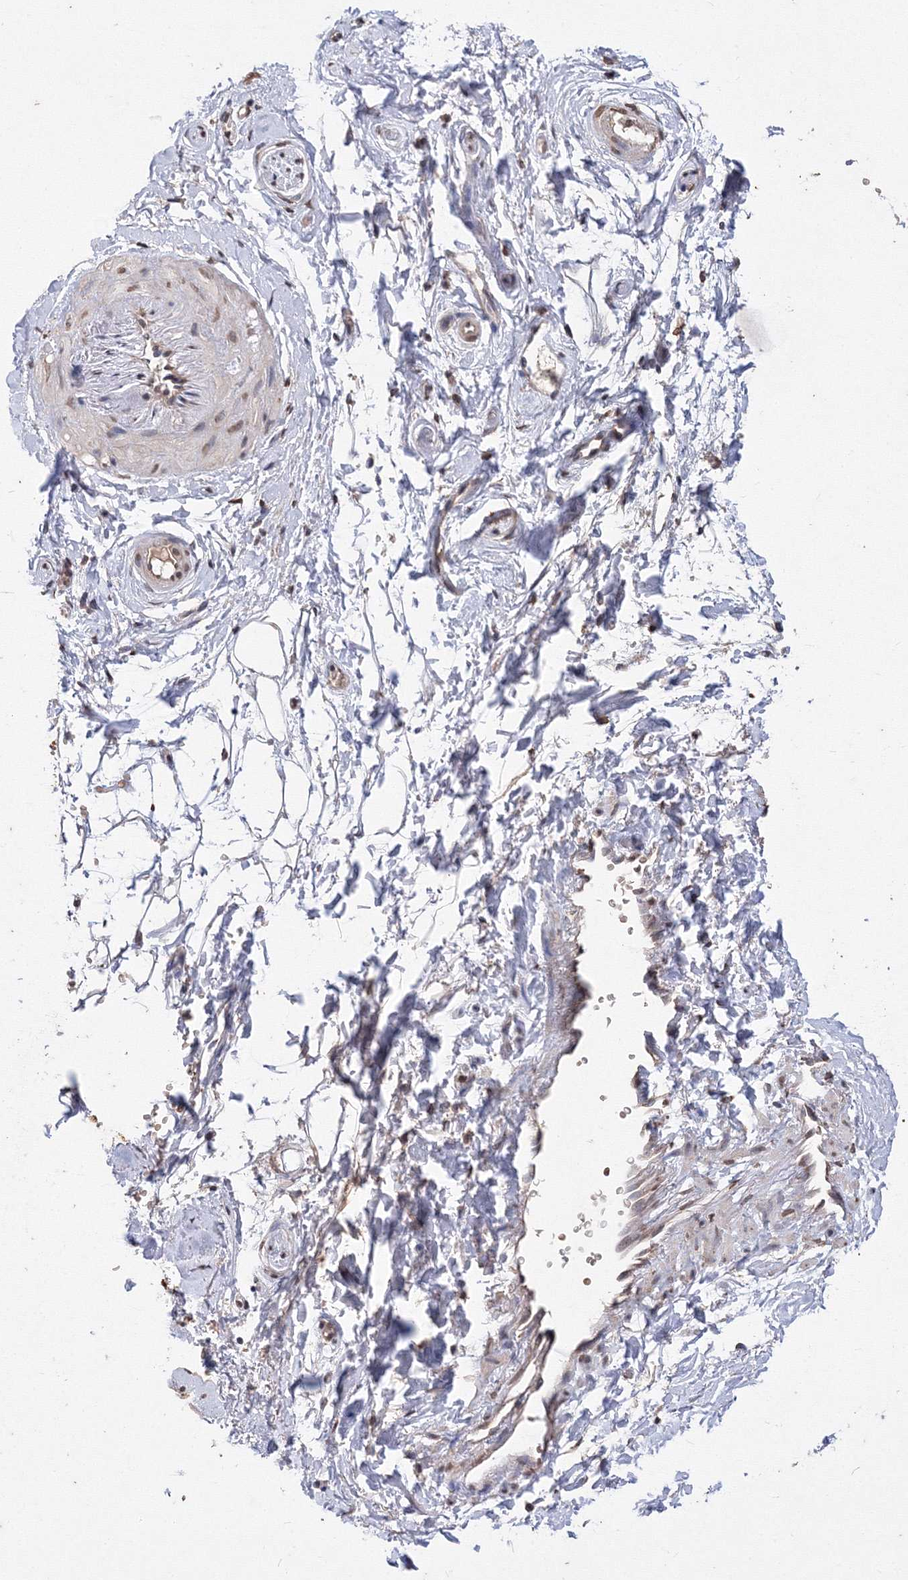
{"staining": {"intensity": "weak", "quantity": ">75%", "location": "nuclear"}, "tissue": "adipose tissue", "cell_type": "Adipocytes", "image_type": "normal", "snomed": [{"axis": "morphology", "description": "Normal tissue, NOS"}, {"axis": "morphology", "description": "Basal cell carcinoma"}, {"axis": "topography", "description": "Skin"}], "caption": "Protein staining demonstrates weak nuclear expression in about >75% of adipocytes in normal adipose tissue.", "gene": "GPN1", "patient": {"sex": "female", "age": 89}}